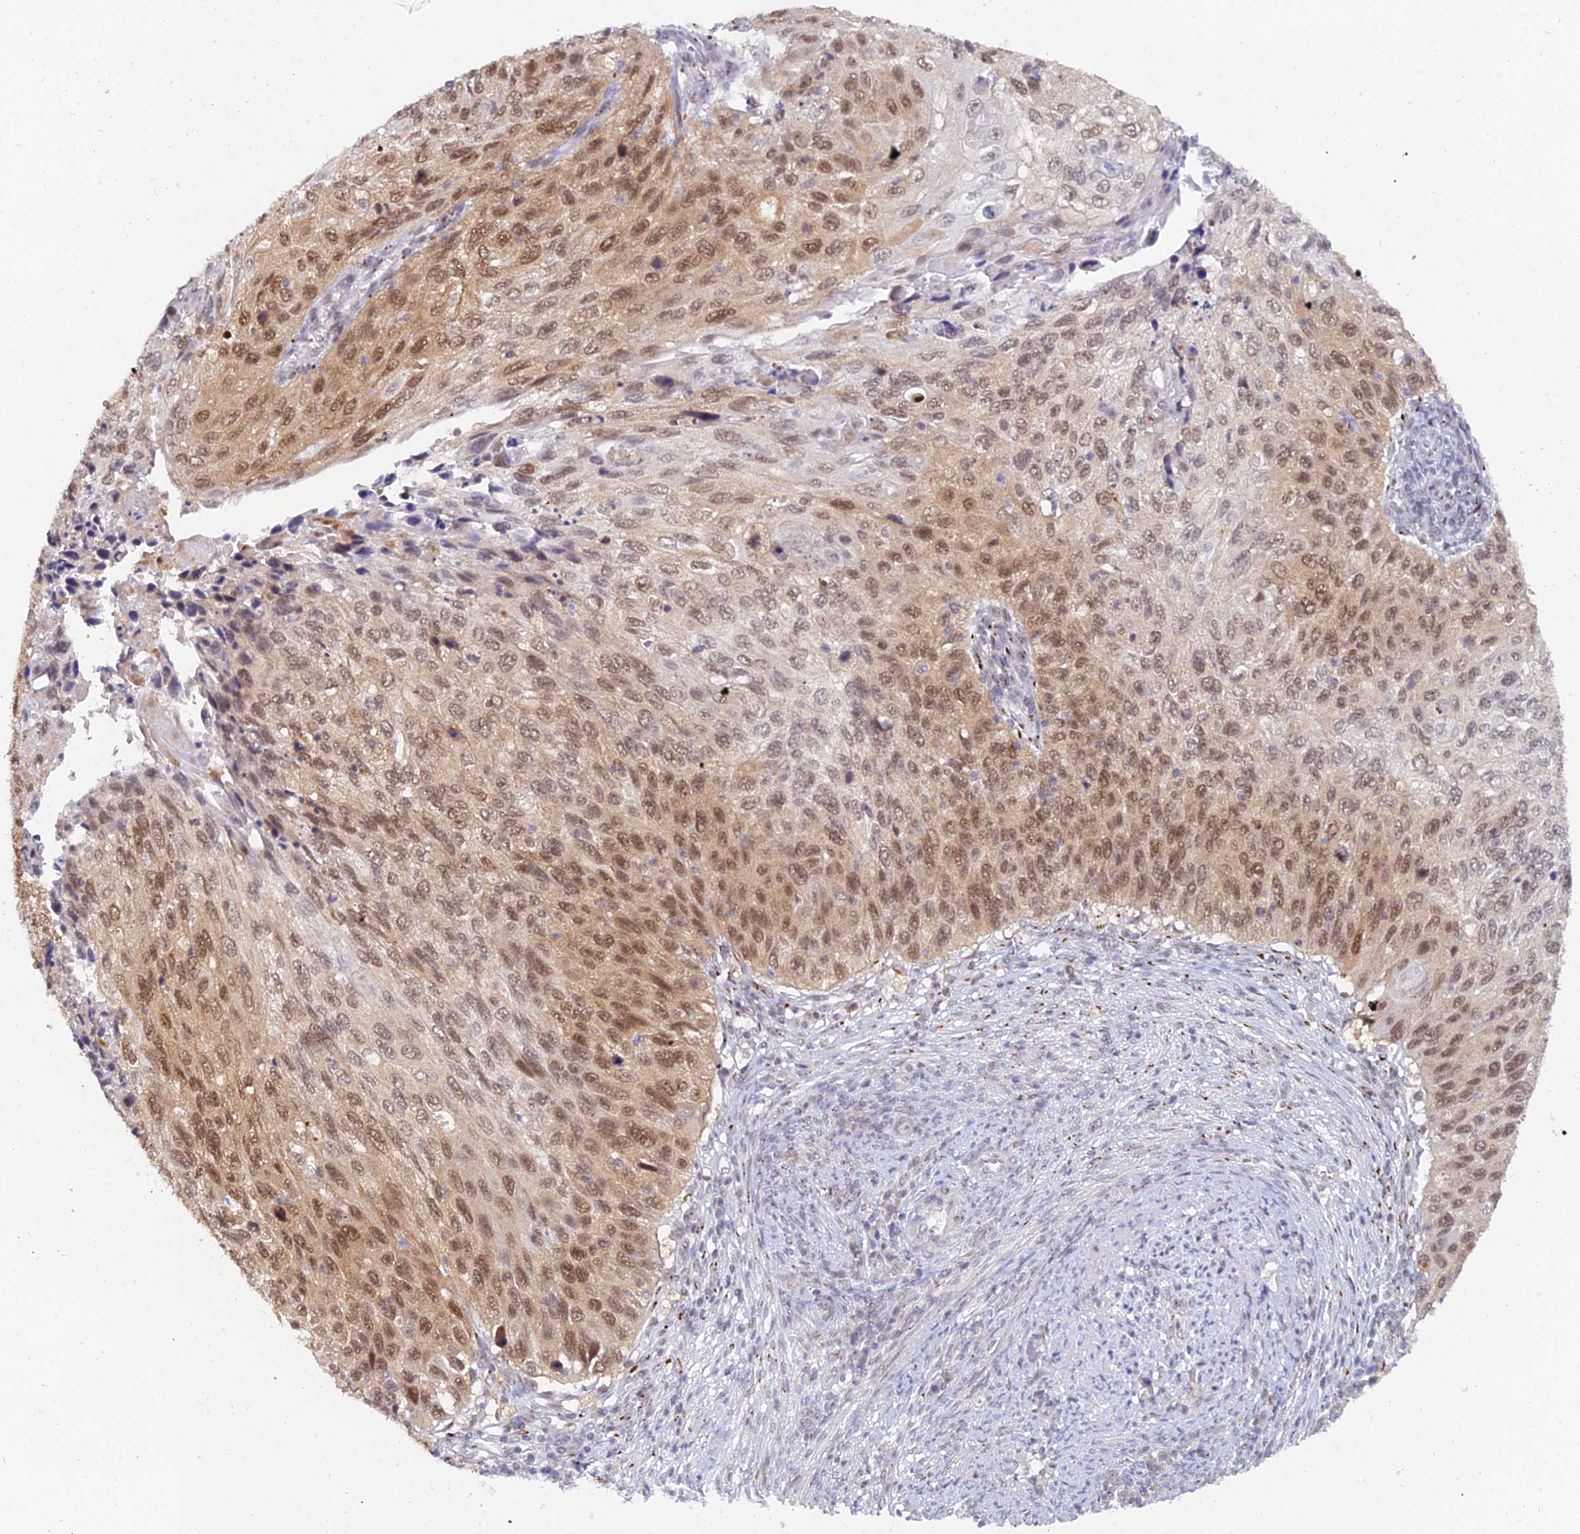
{"staining": {"intensity": "moderate", "quantity": "25%-75%", "location": "cytoplasmic/membranous,nuclear"}, "tissue": "cervical cancer", "cell_type": "Tumor cells", "image_type": "cancer", "snomed": [{"axis": "morphology", "description": "Squamous cell carcinoma, NOS"}, {"axis": "topography", "description": "Cervix"}], "caption": "There is medium levels of moderate cytoplasmic/membranous and nuclear expression in tumor cells of cervical squamous cell carcinoma, as demonstrated by immunohistochemical staining (brown color).", "gene": "THOC3", "patient": {"sex": "female", "age": 70}}